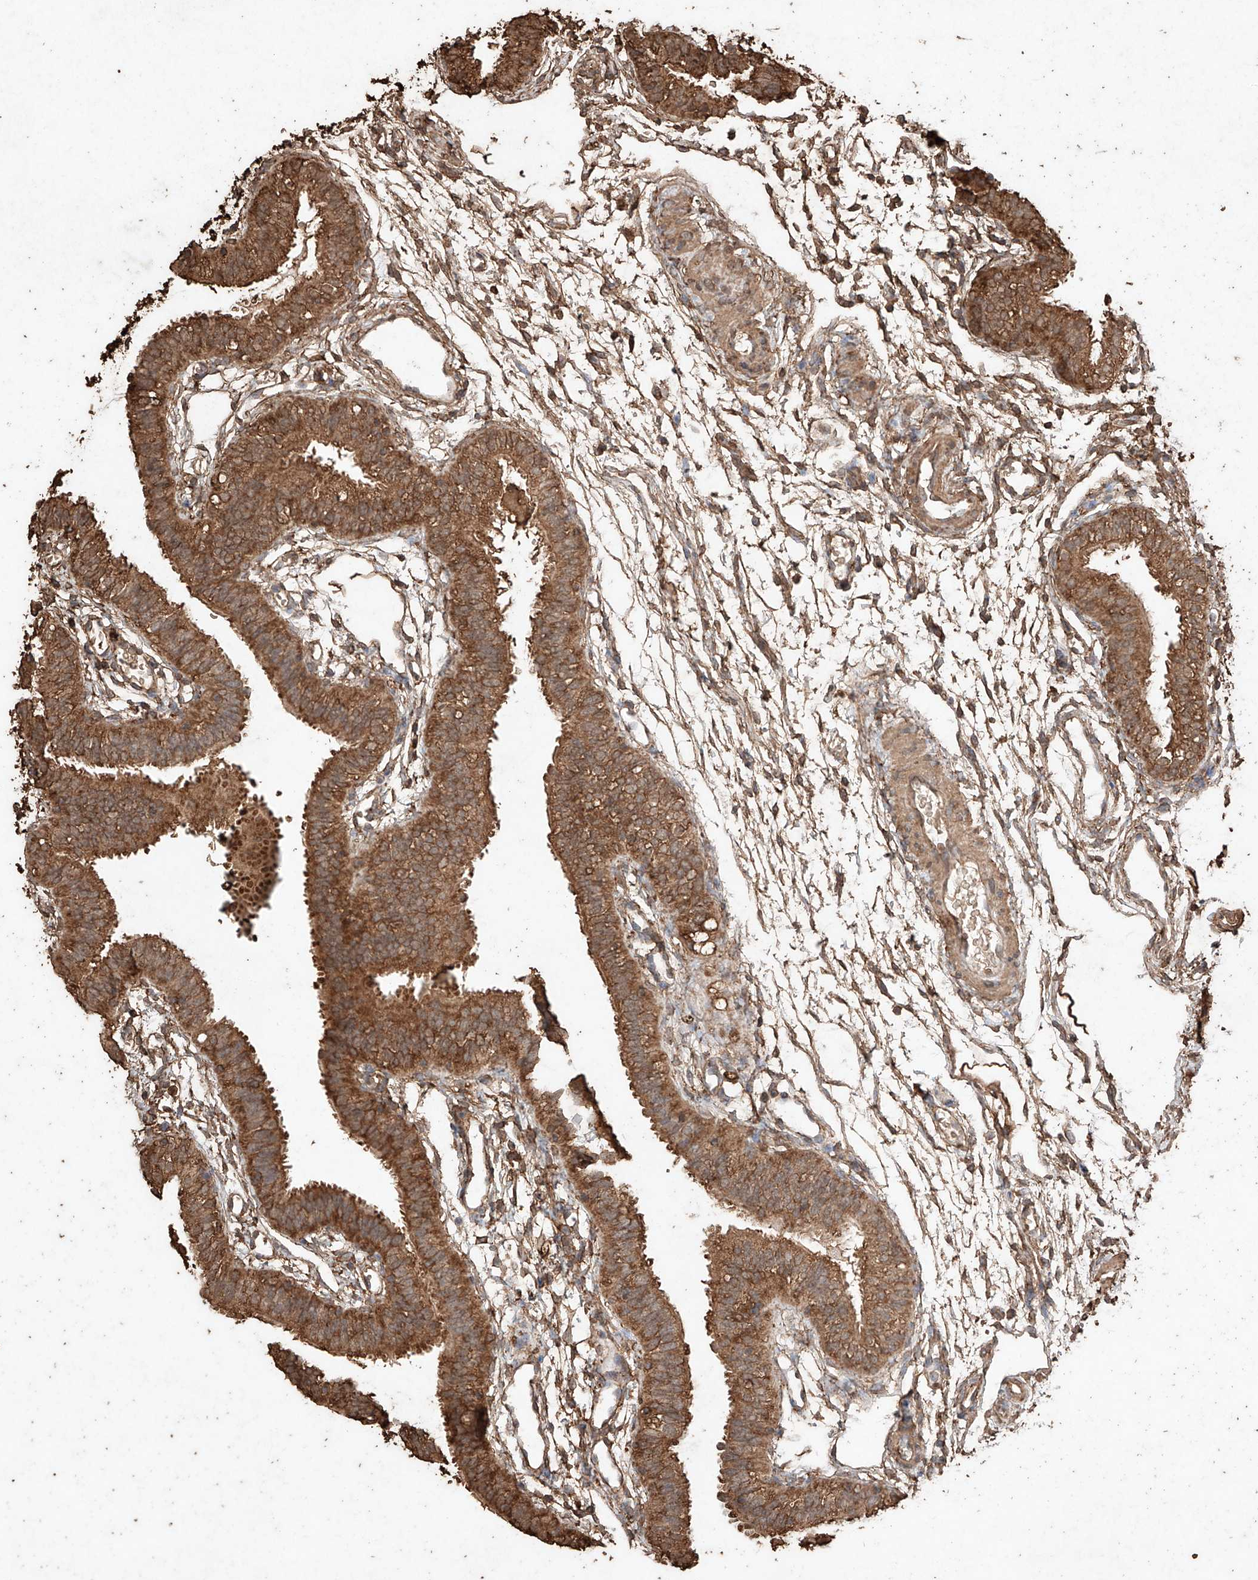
{"staining": {"intensity": "moderate", "quantity": ">75%", "location": "cytoplasmic/membranous"}, "tissue": "fallopian tube", "cell_type": "Glandular cells", "image_type": "normal", "snomed": [{"axis": "morphology", "description": "Normal tissue, NOS"}, {"axis": "topography", "description": "Fallopian tube"}], "caption": "Protein expression by IHC demonstrates moderate cytoplasmic/membranous expression in approximately >75% of glandular cells in benign fallopian tube.", "gene": "M6PR", "patient": {"sex": "female", "age": 35}}